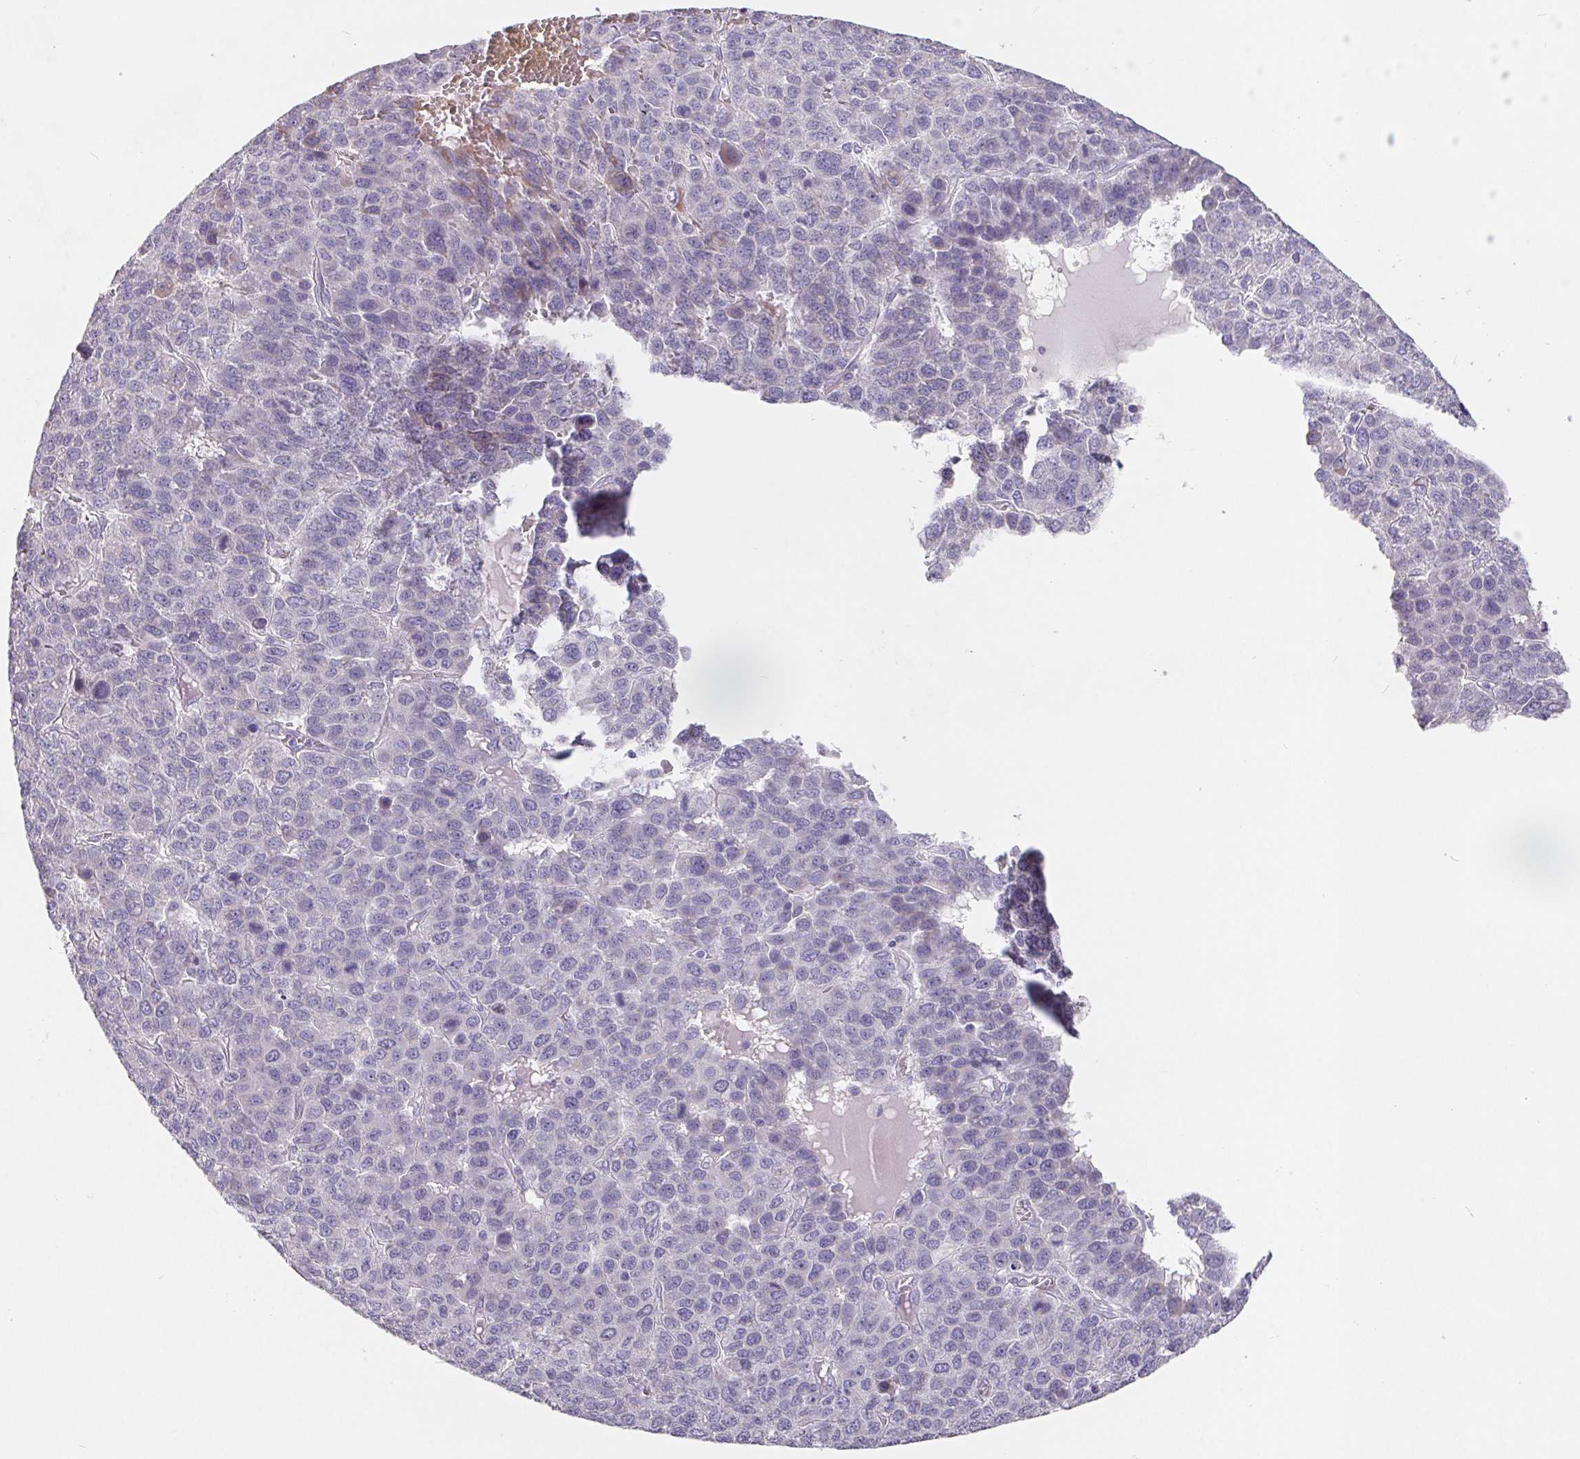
{"staining": {"intensity": "negative", "quantity": "none", "location": "none"}, "tissue": "liver cancer", "cell_type": "Tumor cells", "image_type": "cancer", "snomed": [{"axis": "morphology", "description": "Carcinoma, Hepatocellular, NOS"}, {"axis": "topography", "description": "Liver"}], "caption": "Protein analysis of hepatocellular carcinoma (liver) shows no significant positivity in tumor cells. (DAB immunohistochemistry visualized using brightfield microscopy, high magnification).", "gene": "FDX1", "patient": {"sex": "male", "age": 69}}